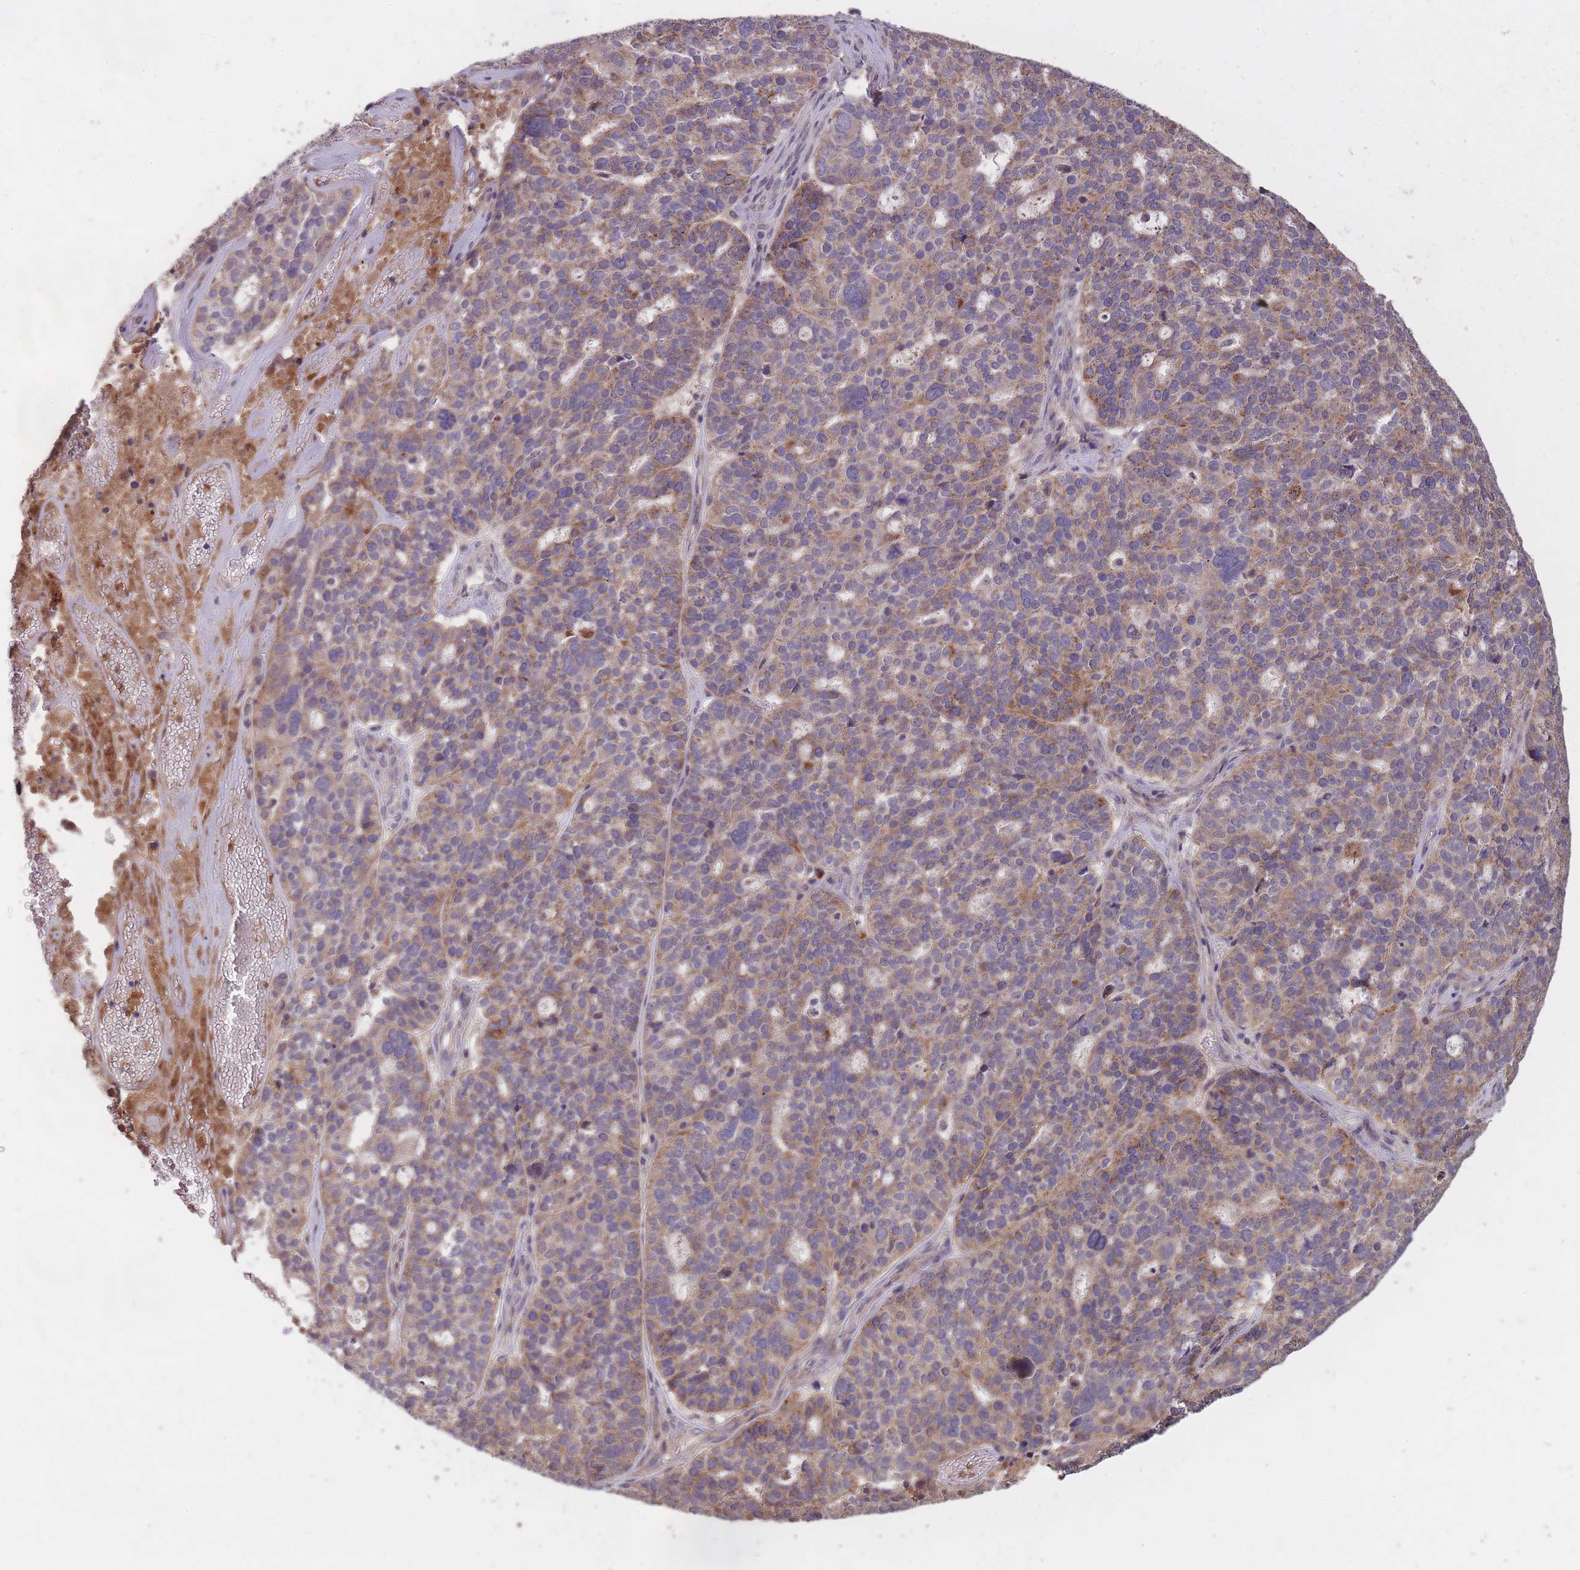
{"staining": {"intensity": "moderate", "quantity": "25%-75%", "location": "cytoplasmic/membranous"}, "tissue": "ovarian cancer", "cell_type": "Tumor cells", "image_type": "cancer", "snomed": [{"axis": "morphology", "description": "Cystadenocarcinoma, serous, NOS"}, {"axis": "topography", "description": "Ovary"}], "caption": "Protein staining by immunohistochemistry (IHC) shows moderate cytoplasmic/membranous expression in approximately 25%-75% of tumor cells in serous cystadenocarcinoma (ovarian).", "gene": "IGF2BP2", "patient": {"sex": "female", "age": 59}}